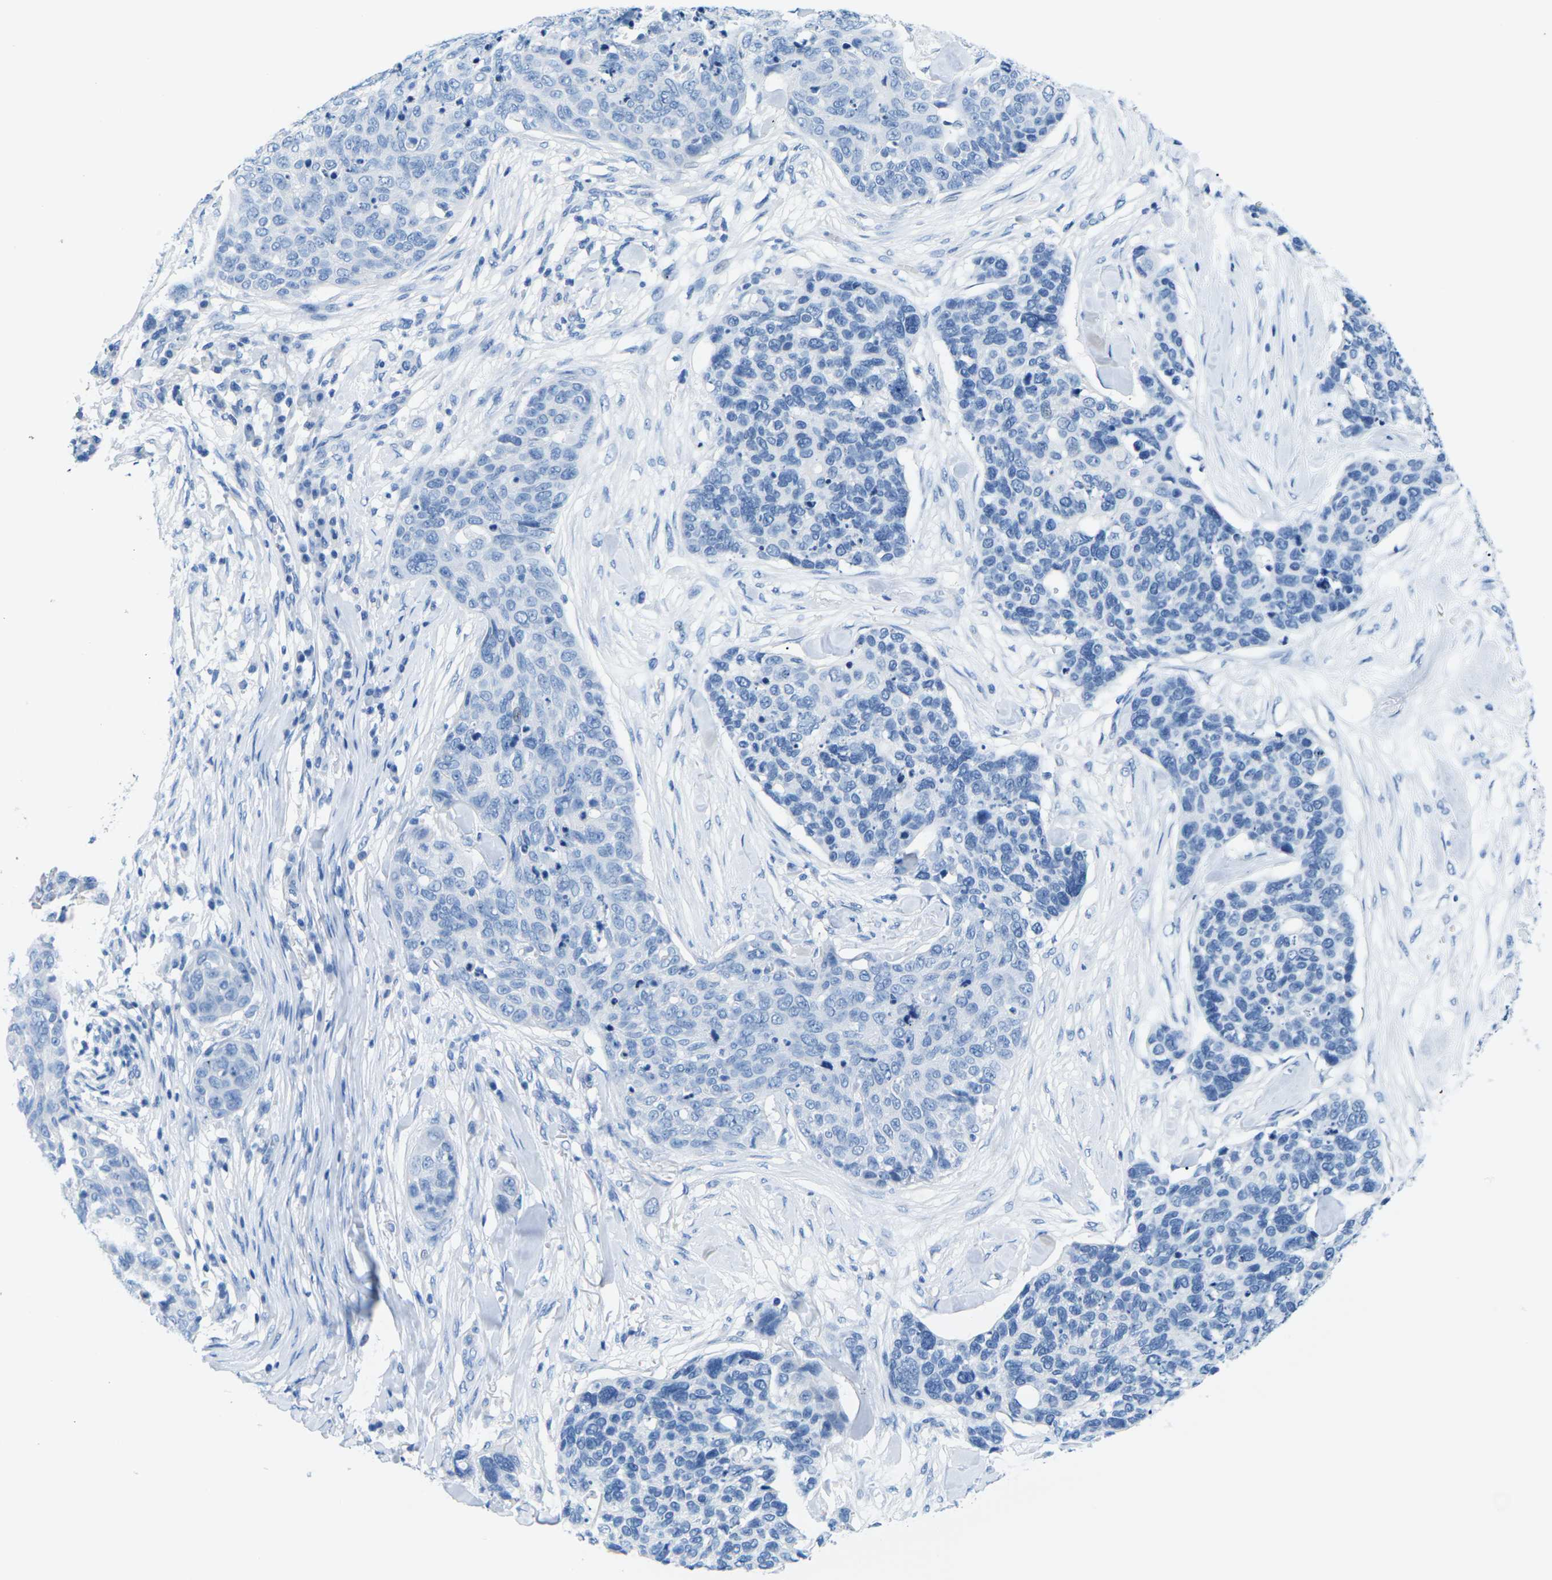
{"staining": {"intensity": "negative", "quantity": "none", "location": "none"}, "tissue": "skin cancer", "cell_type": "Tumor cells", "image_type": "cancer", "snomed": [{"axis": "morphology", "description": "Squamous cell carcinoma in situ, NOS"}, {"axis": "morphology", "description": "Squamous cell carcinoma, NOS"}, {"axis": "topography", "description": "Skin"}], "caption": "Immunohistochemical staining of human skin cancer displays no significant positivity in tumor cells.", "gene": "SLC12A1", "patient": {"sex": "male", "age": 93}}